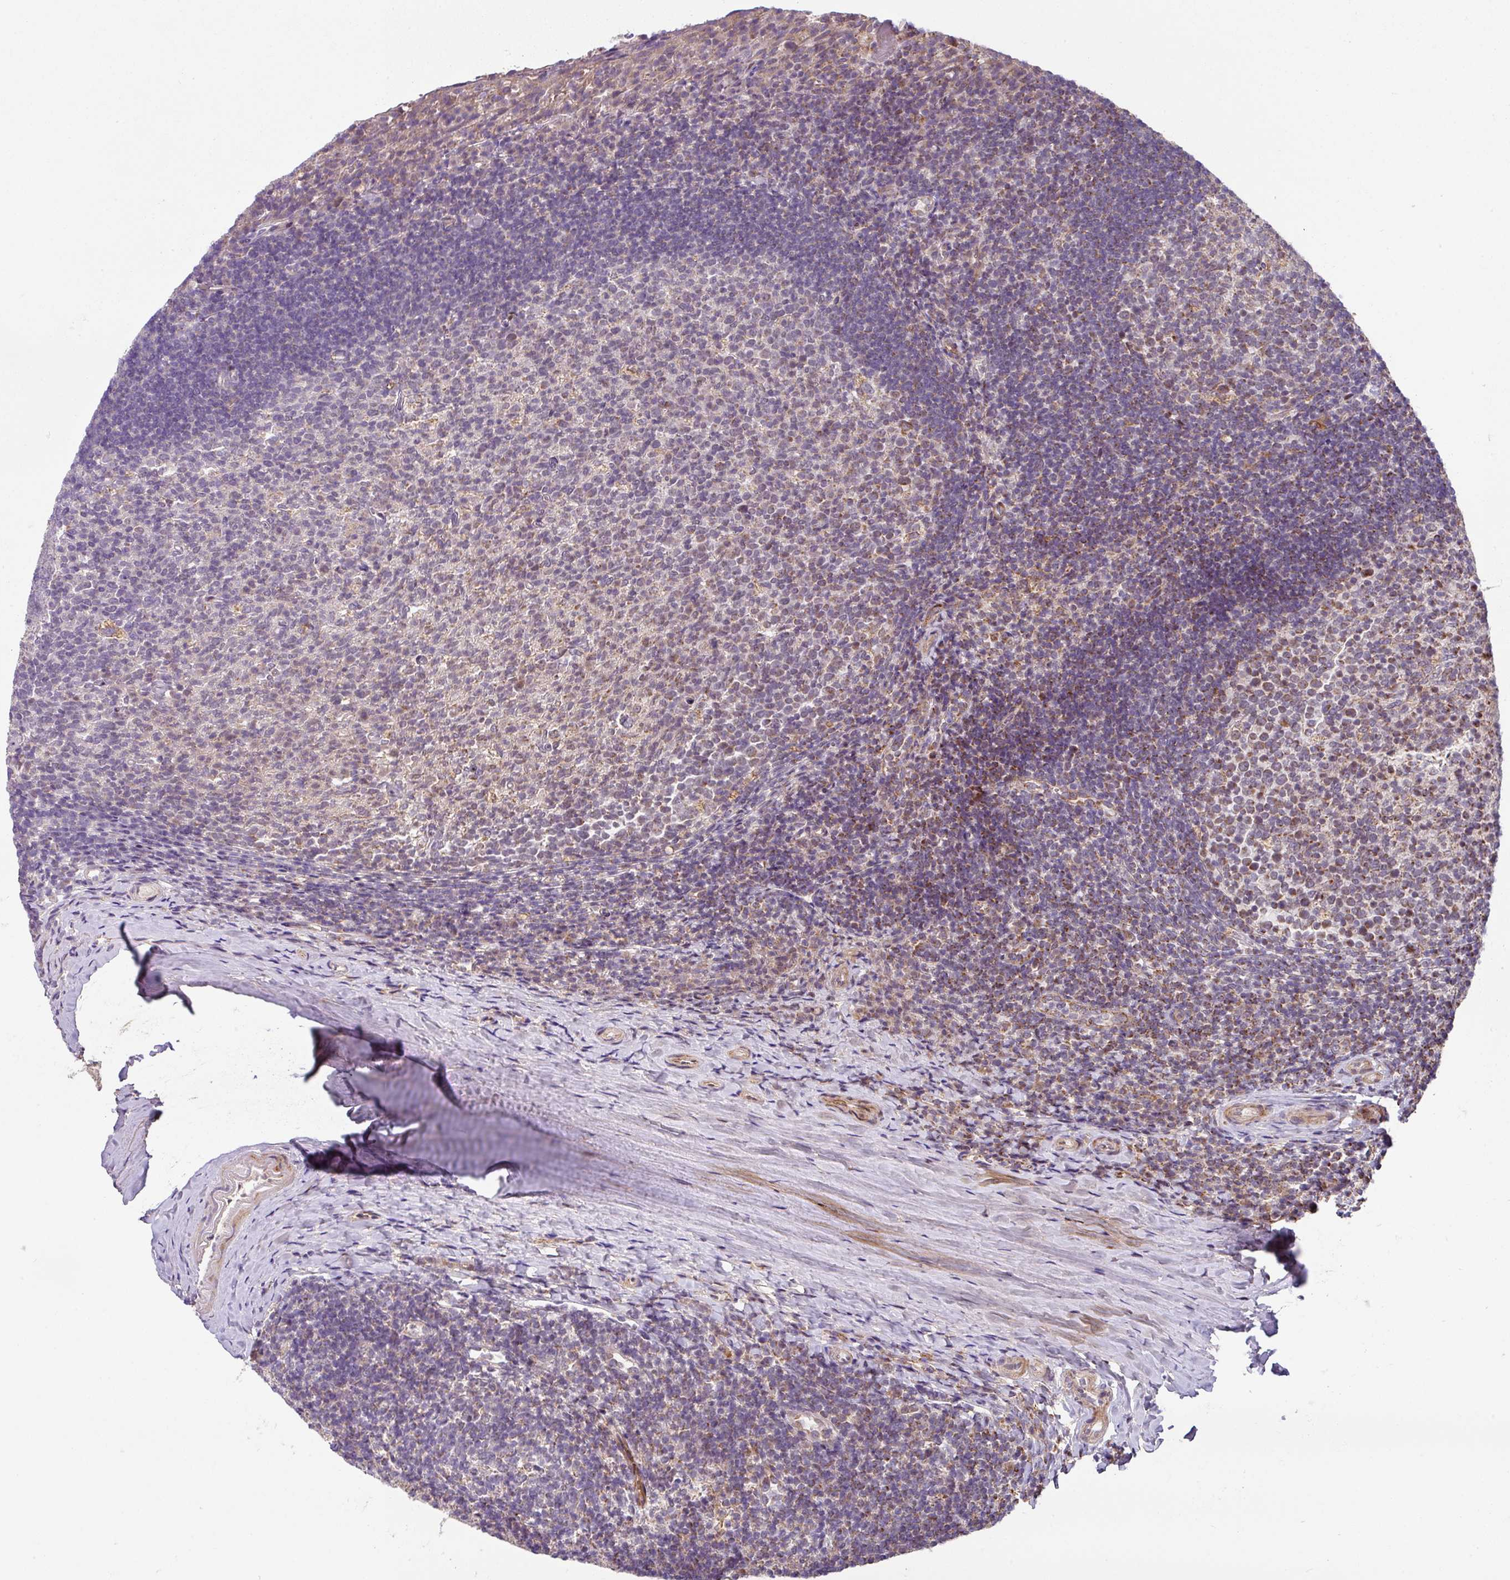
{"staining": {"intensity": "moderate", "quantity": "25%-75%", "location": "cytoplasmic/membranous"}, "tissue": "tonsil", "cell_type": "Germinal center cells", "image_type": "normal", "snomed": [{"axis": "morphology", "description": "Normal tissue, NOS"}, {"axis": "topography", "description": "Tonsil"}], "caption": "Germinal center cells demonstrate medium levels of moderate cytoplasmic/membranous staining in about 25%-75% of cells in benign tonsil.", "gene": "ENSG00000269547", "patient": {"sex": "female", "age": 10}}